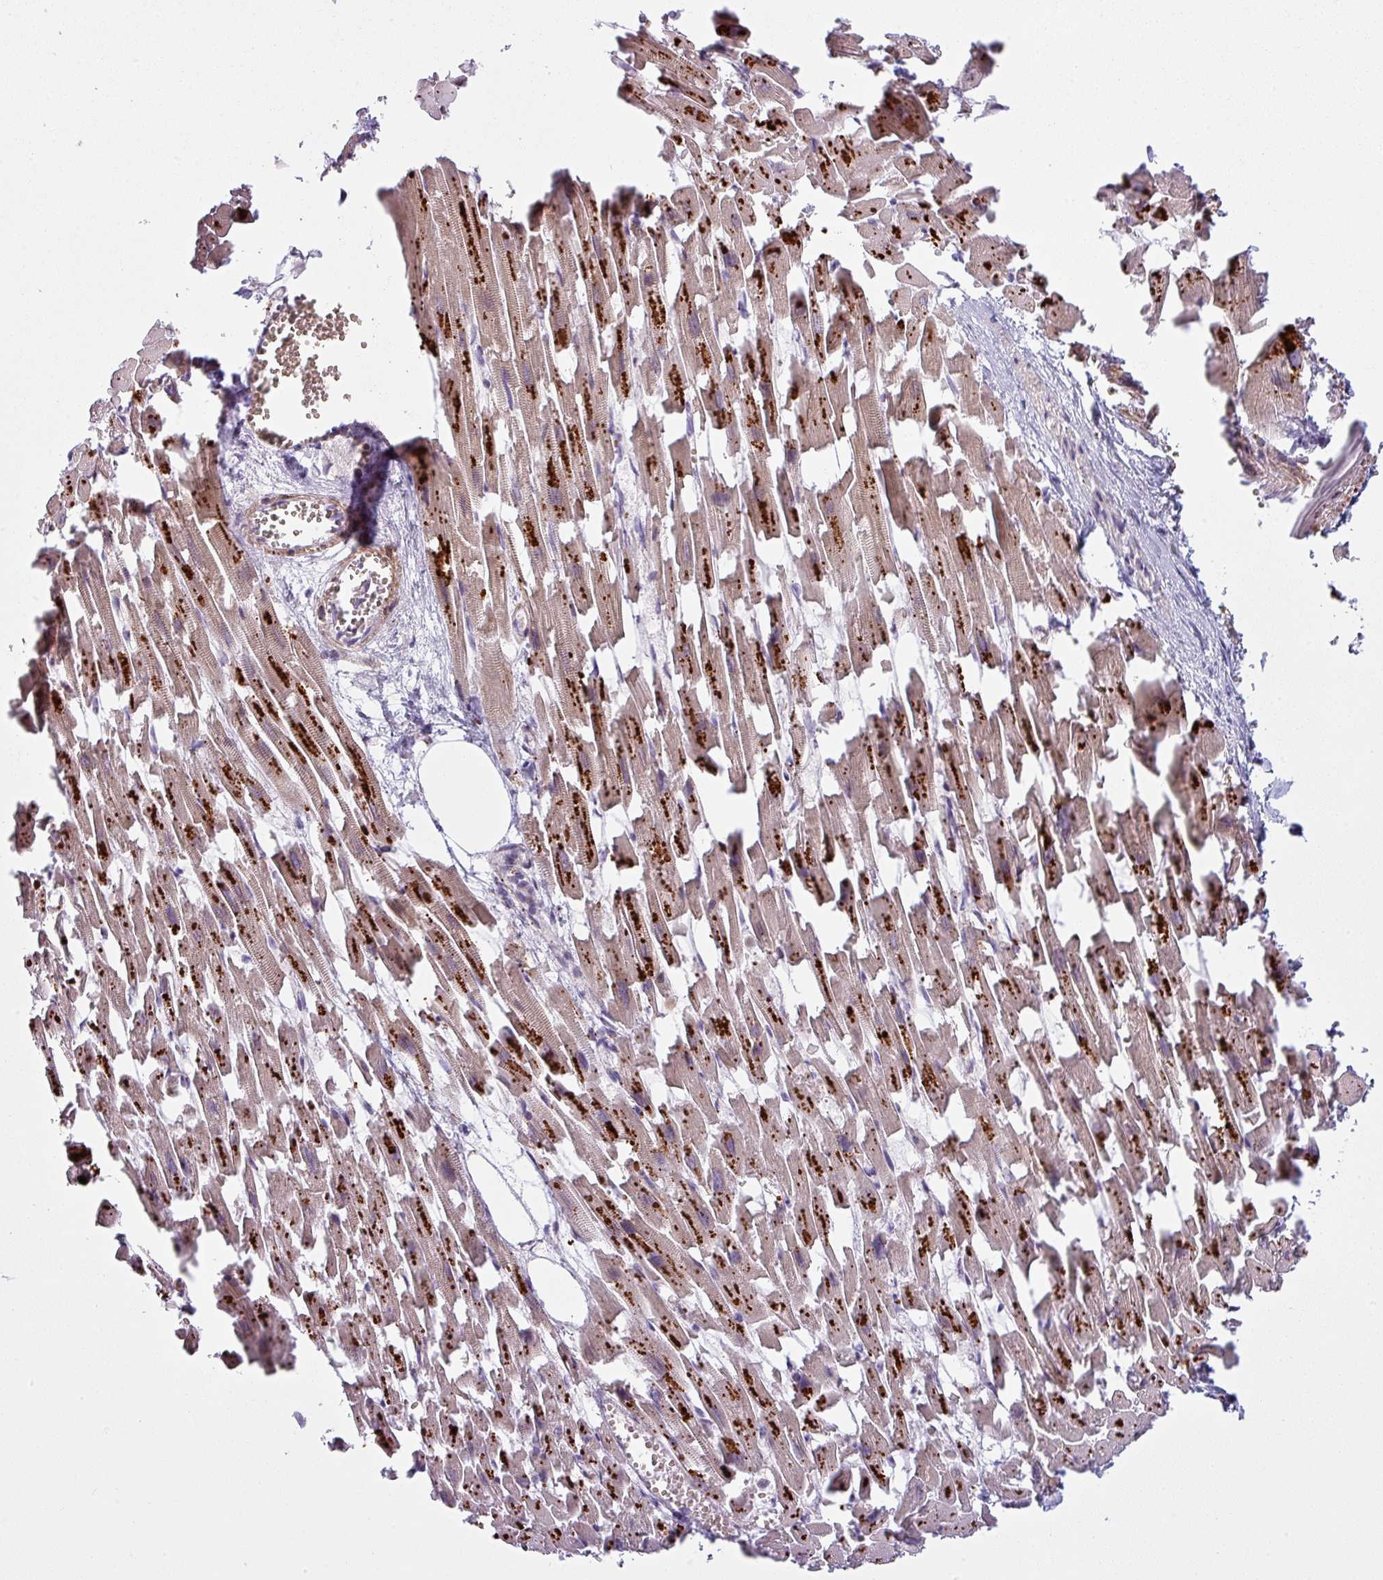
{"staining": {"intensity": "moderate", "quantity": ">75%", "location": "cytoplasmic/membranous"}, "tissue": "heart muscle", "cell_type": "Cardiomyocytes", "image_type": "normal", "snomed": [{"axis": "morphology", "description": "Normal tissue, NOS"}, {"axis": "topography", "description": "Heart"}], "caption": "Cardiomyocytes display medium levels of moderate cytoplasmic/membranous positivity in approximately >75% of cells in normal heart muscle. Using DAB (brown) and hematoxylin (blue) stains, captured at high magnification using brightfield microscopy.", "gene": "MAP7D2", "patient": {"sex": "female", "age": 64}}